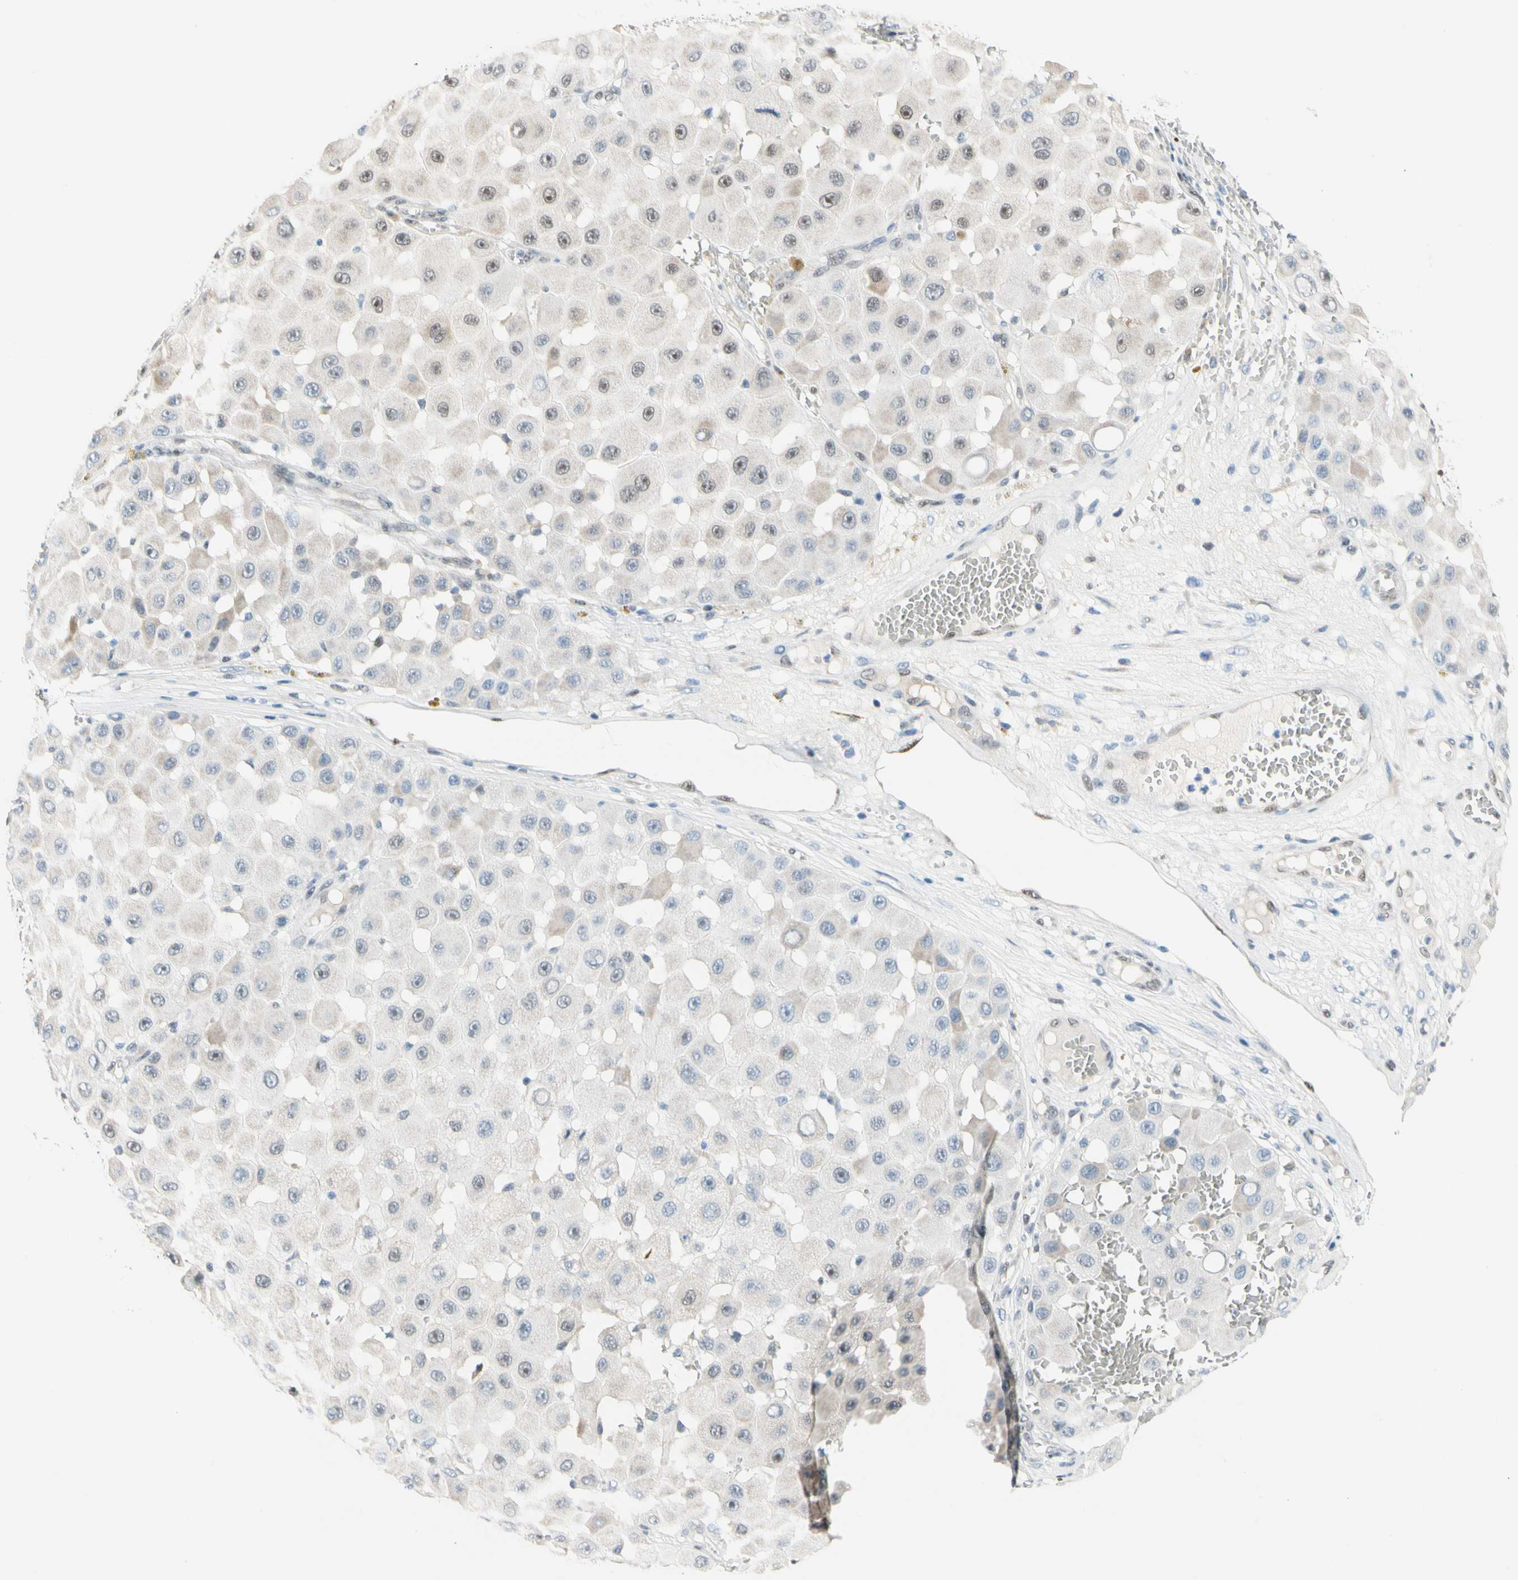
{"staining": {"intensity": "weak", "quantity": "<25%", "location": "nuclear"}, "tissue": "melanoma", "cell_type": "Tumor cells", "image_type": "cancer", "snomed": [{"axis": "morphology", "description": "Malignant melanoma, NOS"}, {"axis": "topography", "description": "Skin"}], "caption": "A histopathology image of human melanoma is negative for staining in tumor cells.", "gene": "NFIA", "patient": {"sex": "female", "age": 81}}